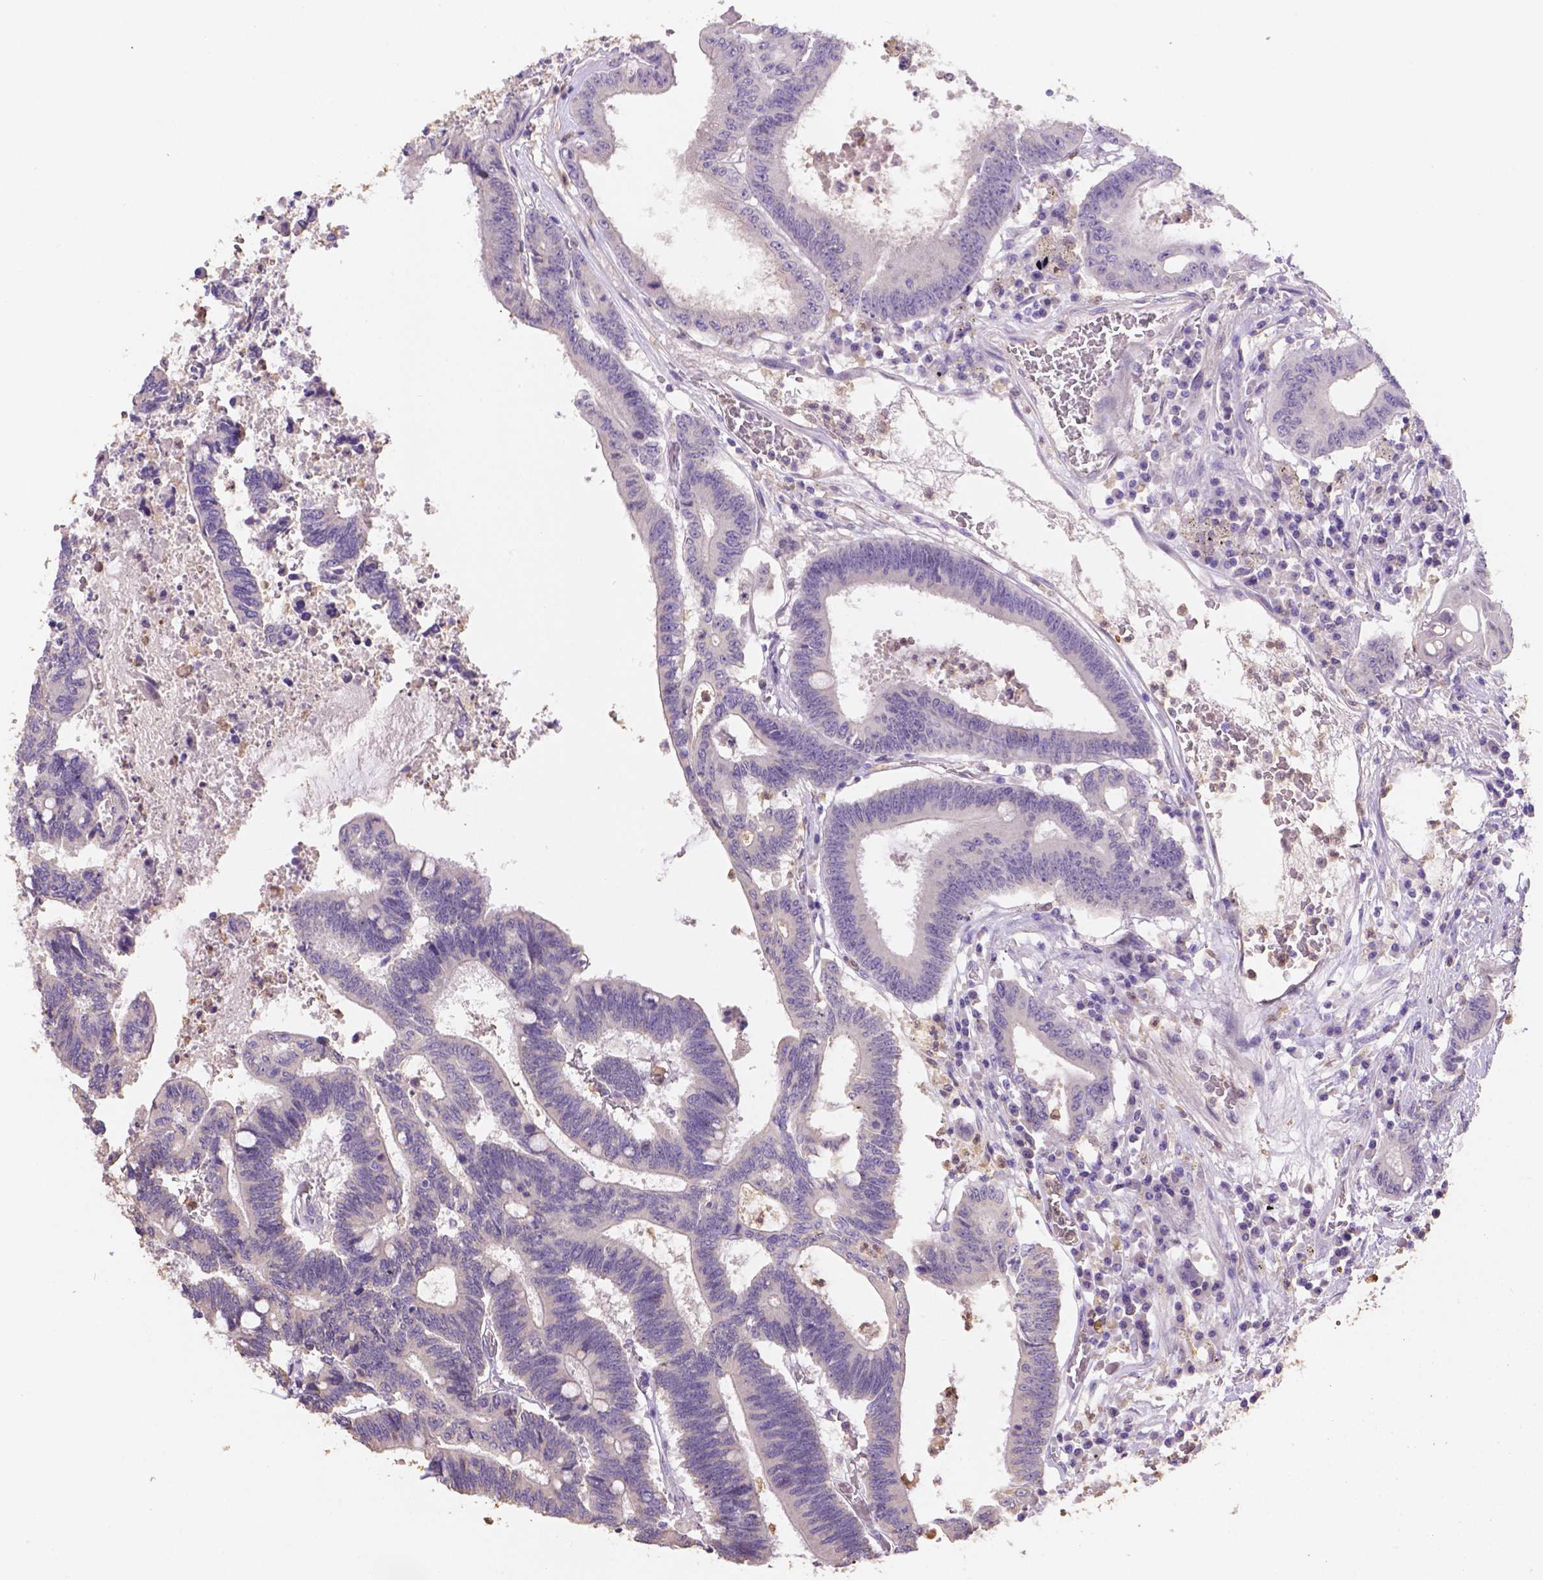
{"staining": {"intensity": "negative", "quantity": "none", "location": "none"}, "tissue": "colorectal cancer", "cell_type": "Tumor cells", "image_type": "cancer", "snomed": [{"axis": "morphology", "description": "Adenocarcinoma, NOS"}, {"axis": "topography", "description": "Rectum"}], "caption": "The immunohistochemistry photomicrograph has no significant expression in tumor cells of colorectal cancer tissue. The staining was performed using DAB (3,3'-diaminobenzidine) to visualize the protein expression in brown, while the nuclei were stained in blue with hematoxylin (Magnification: 20x).", "gene": "NXPE2", "patient": {"sex": "male", "age": 54}}